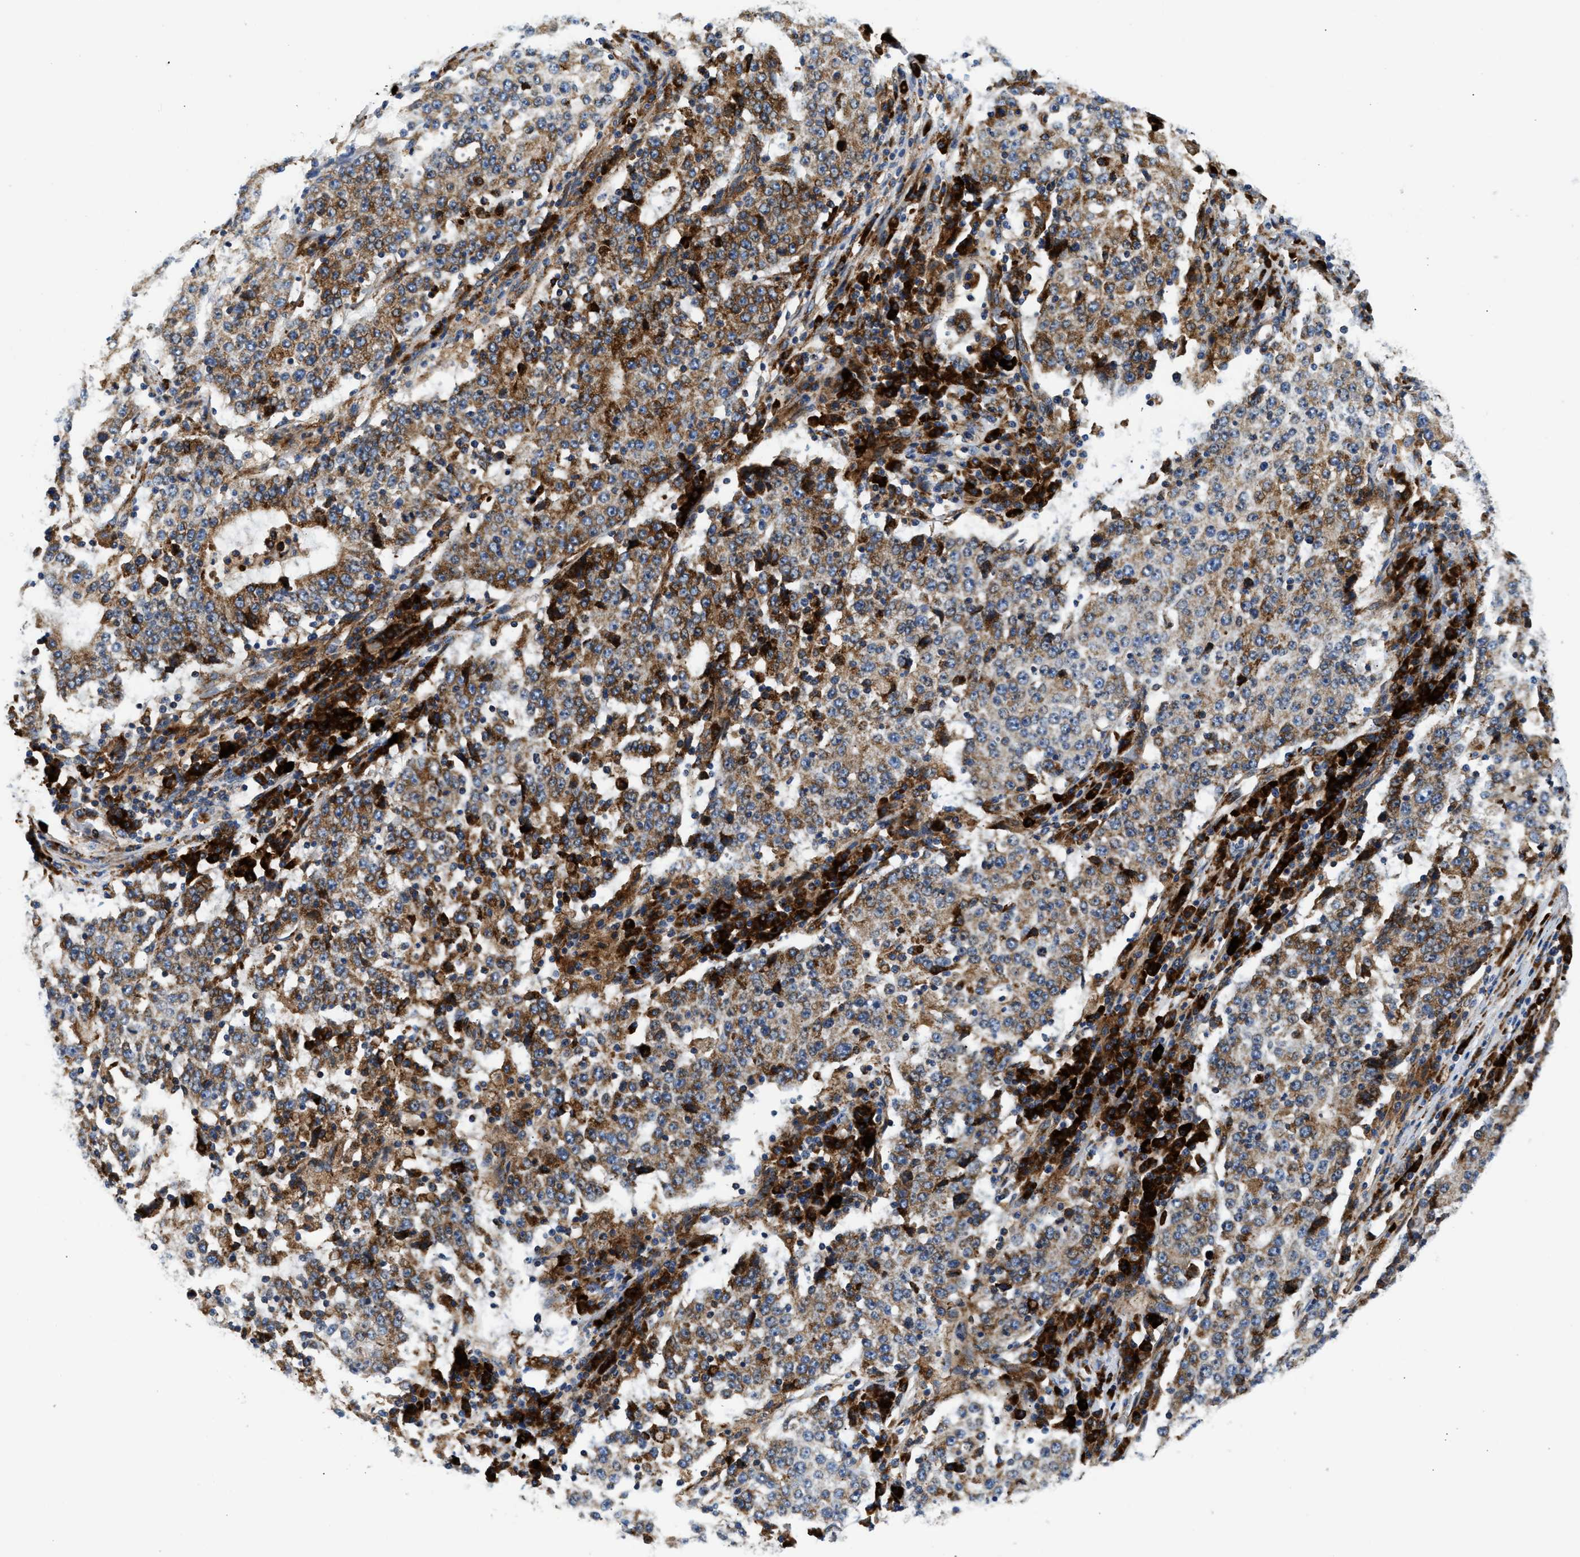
{"staining": {"intensity": "moderate", "quantity": ">75%", "location": "cytoplasmic/membranous"}, "tissue": "stomach cancer", "cell_type": "Tumor cells", "image_type": "cancer", "snomed": [{"axis": "morphology", "description": "Adenocarcinoma, NOS"}, {"axis": "topography", "description": "Stomach"}], "caption": "High-magnification brightfield microscopy of stomach cancer stained with DAB (brown) and counterstained with hematoxylin (blue). tumor cells exhibit moderate cytoplasmic/membranous staining is identified in approximately>75% of cells.", "gene": "AMZ1", "patient": {"sex": "male", "age": 59}}